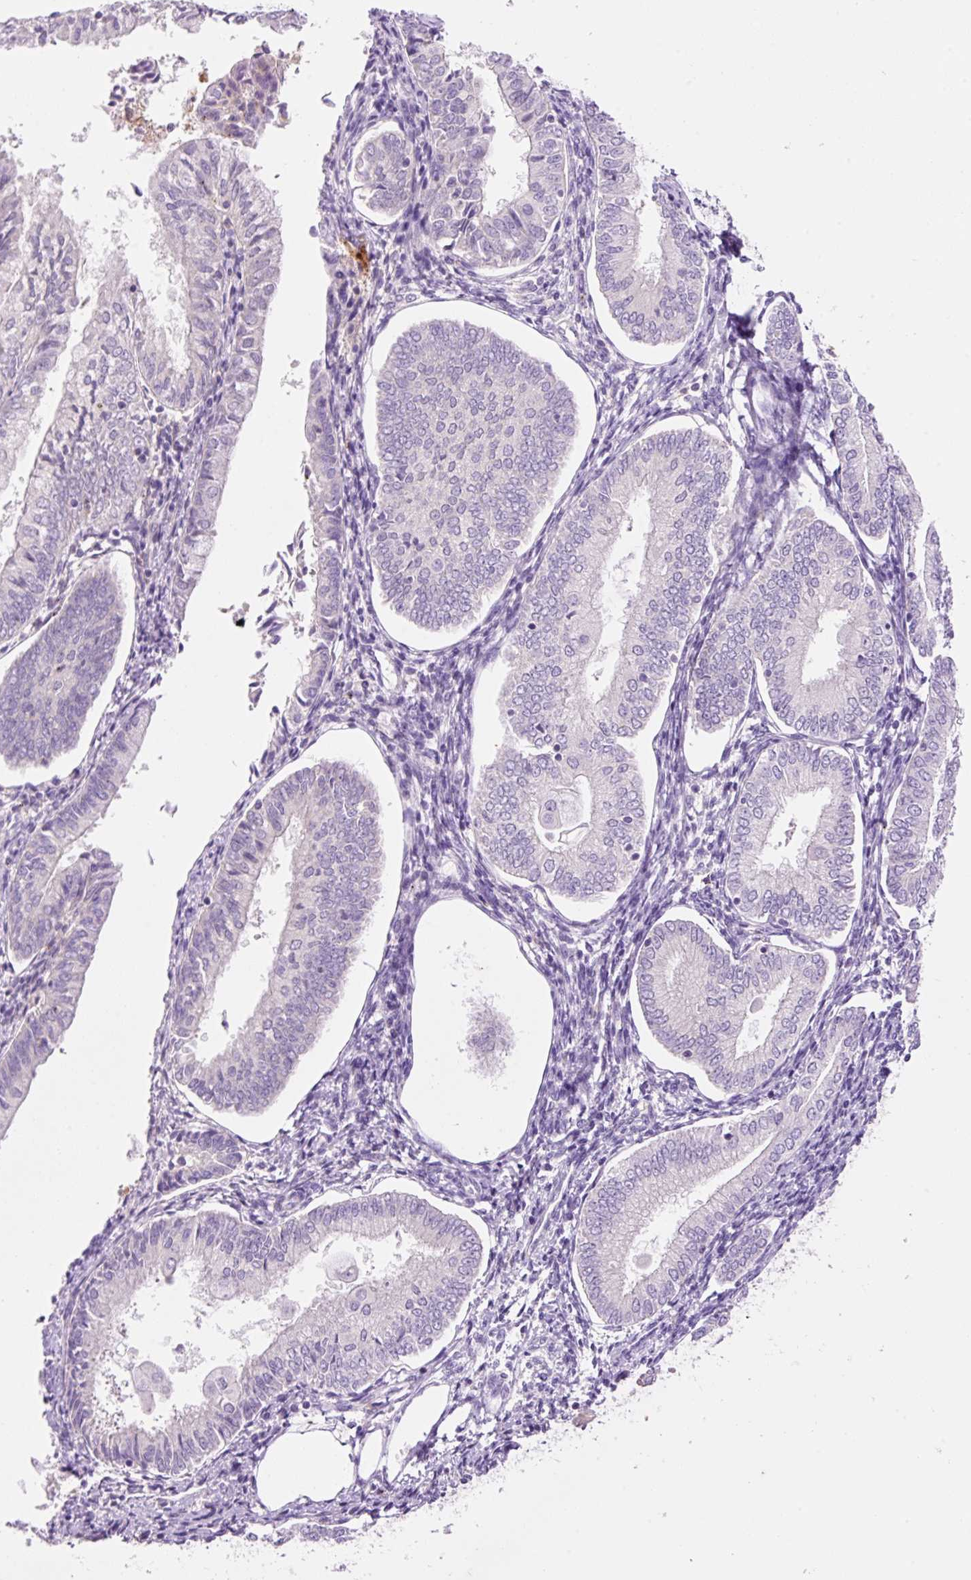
{"staining": {"intensity": "negative", "quantity": "none", "location": "none"}, "tissue": "endometrial cancer", "cell_type": "Tumor cells", "image_type": "cancer", "snomed": [{"axis": "morphology", "description": "Adenocarcinoma, NOS"}, {"axis": "topography", "description": "Endometrium"}], "caption": "Tumor cells show no significant positivity in endometrial cancer (adenocarcinoma). (DAB (3,3'-diaminobenzidine) immunohistochemistry (IHC), high magnification).", "gene": "LHFPL5", "patient": {"sex": "female", "age": 55}}